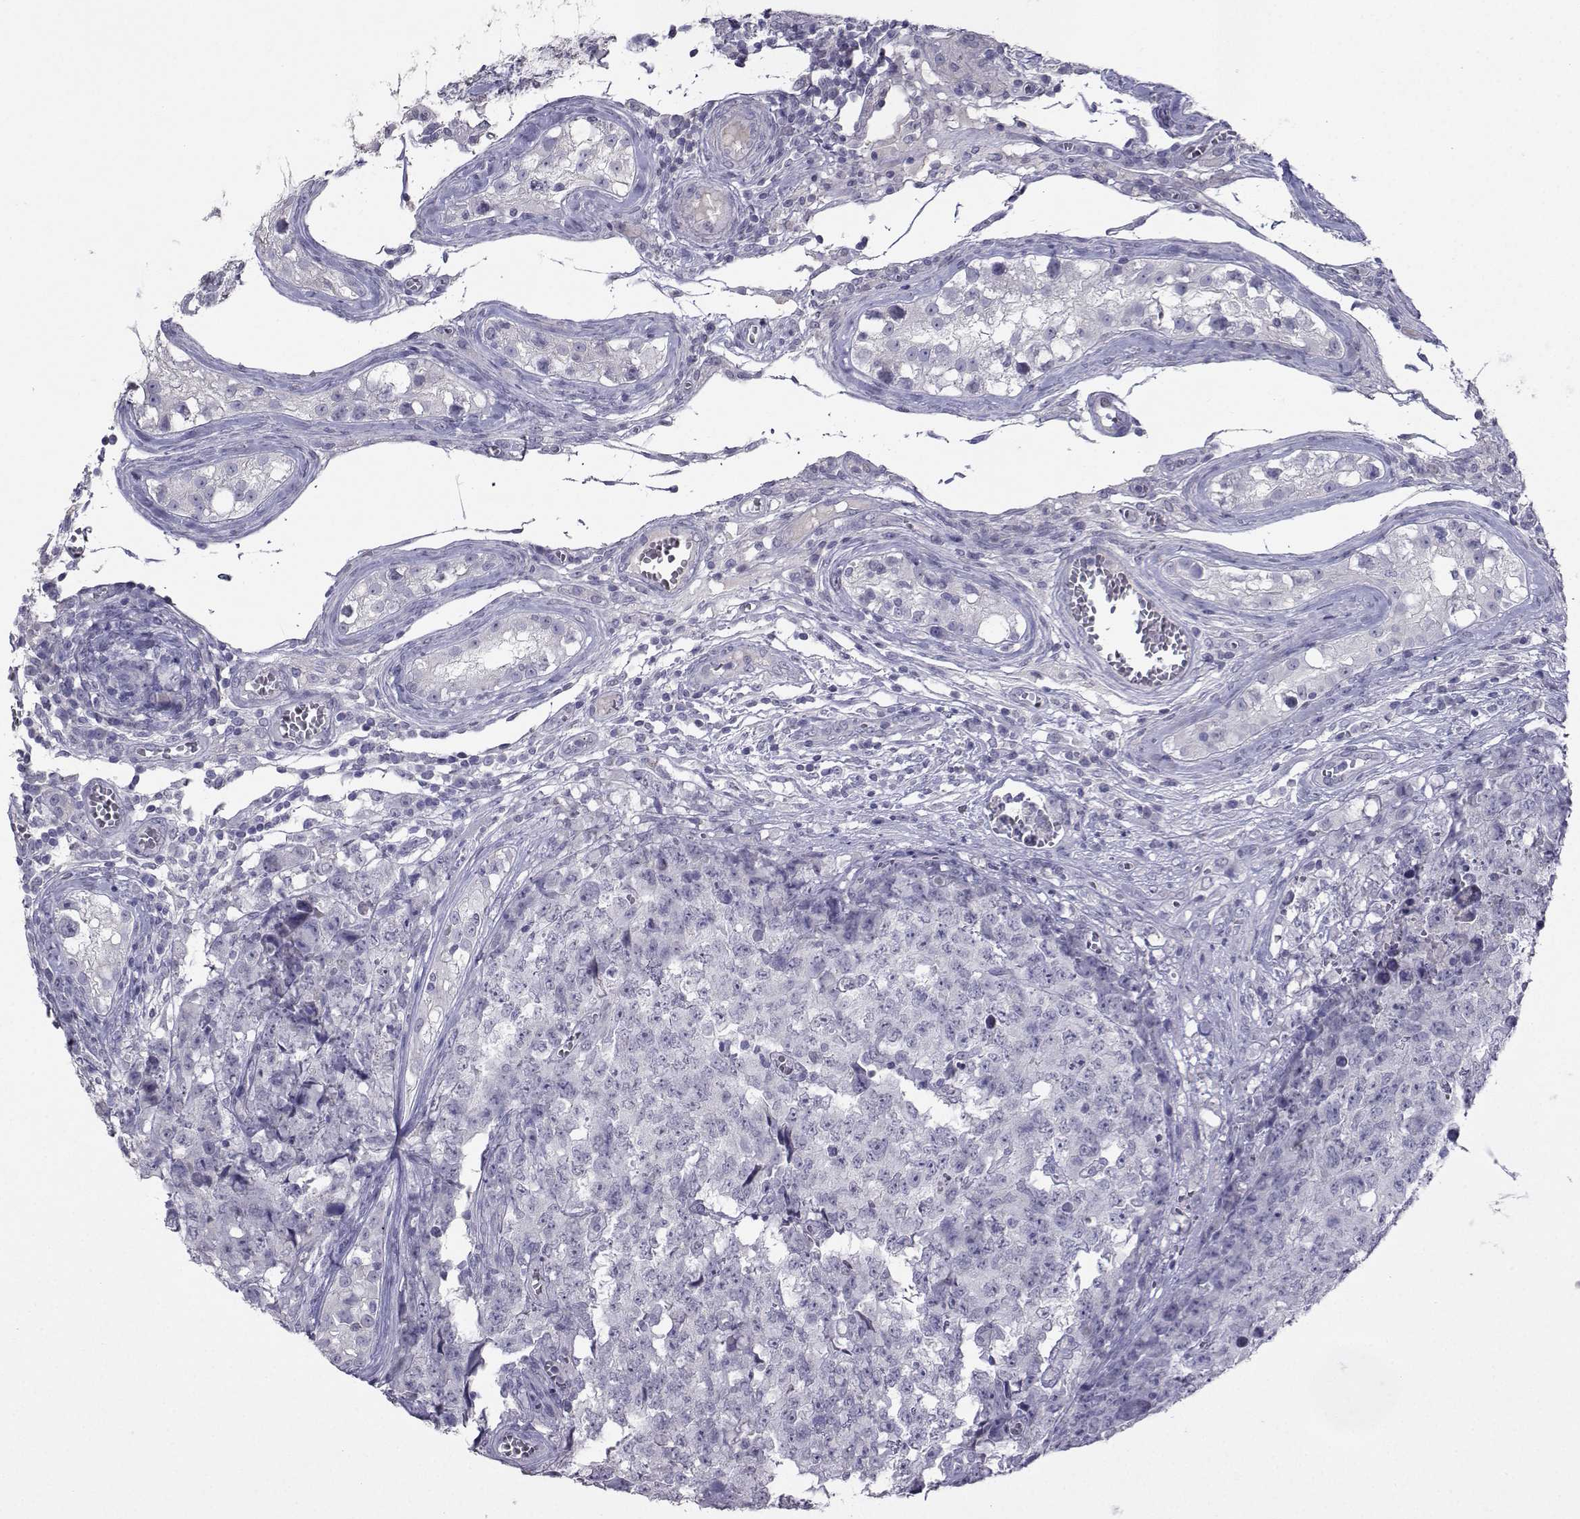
{"staining": {"intensity": "negative", "quantity": "none", "location": "none"}, "tissue": "testis cancer", "cell_type": "Tumor cells", "image_type": "cancer", "snomed": [{"axis": "morphology", "description": "Carcinoma, Embryonal, NOS"}, {"axis": "topography", "description": "Testis"}], "caption": "Image shows no protein staining in tumor cells of testis embryonal carcinoma tissue.", "gene": "CARTPT", "patient": {"sex": "male", "age": 23}}